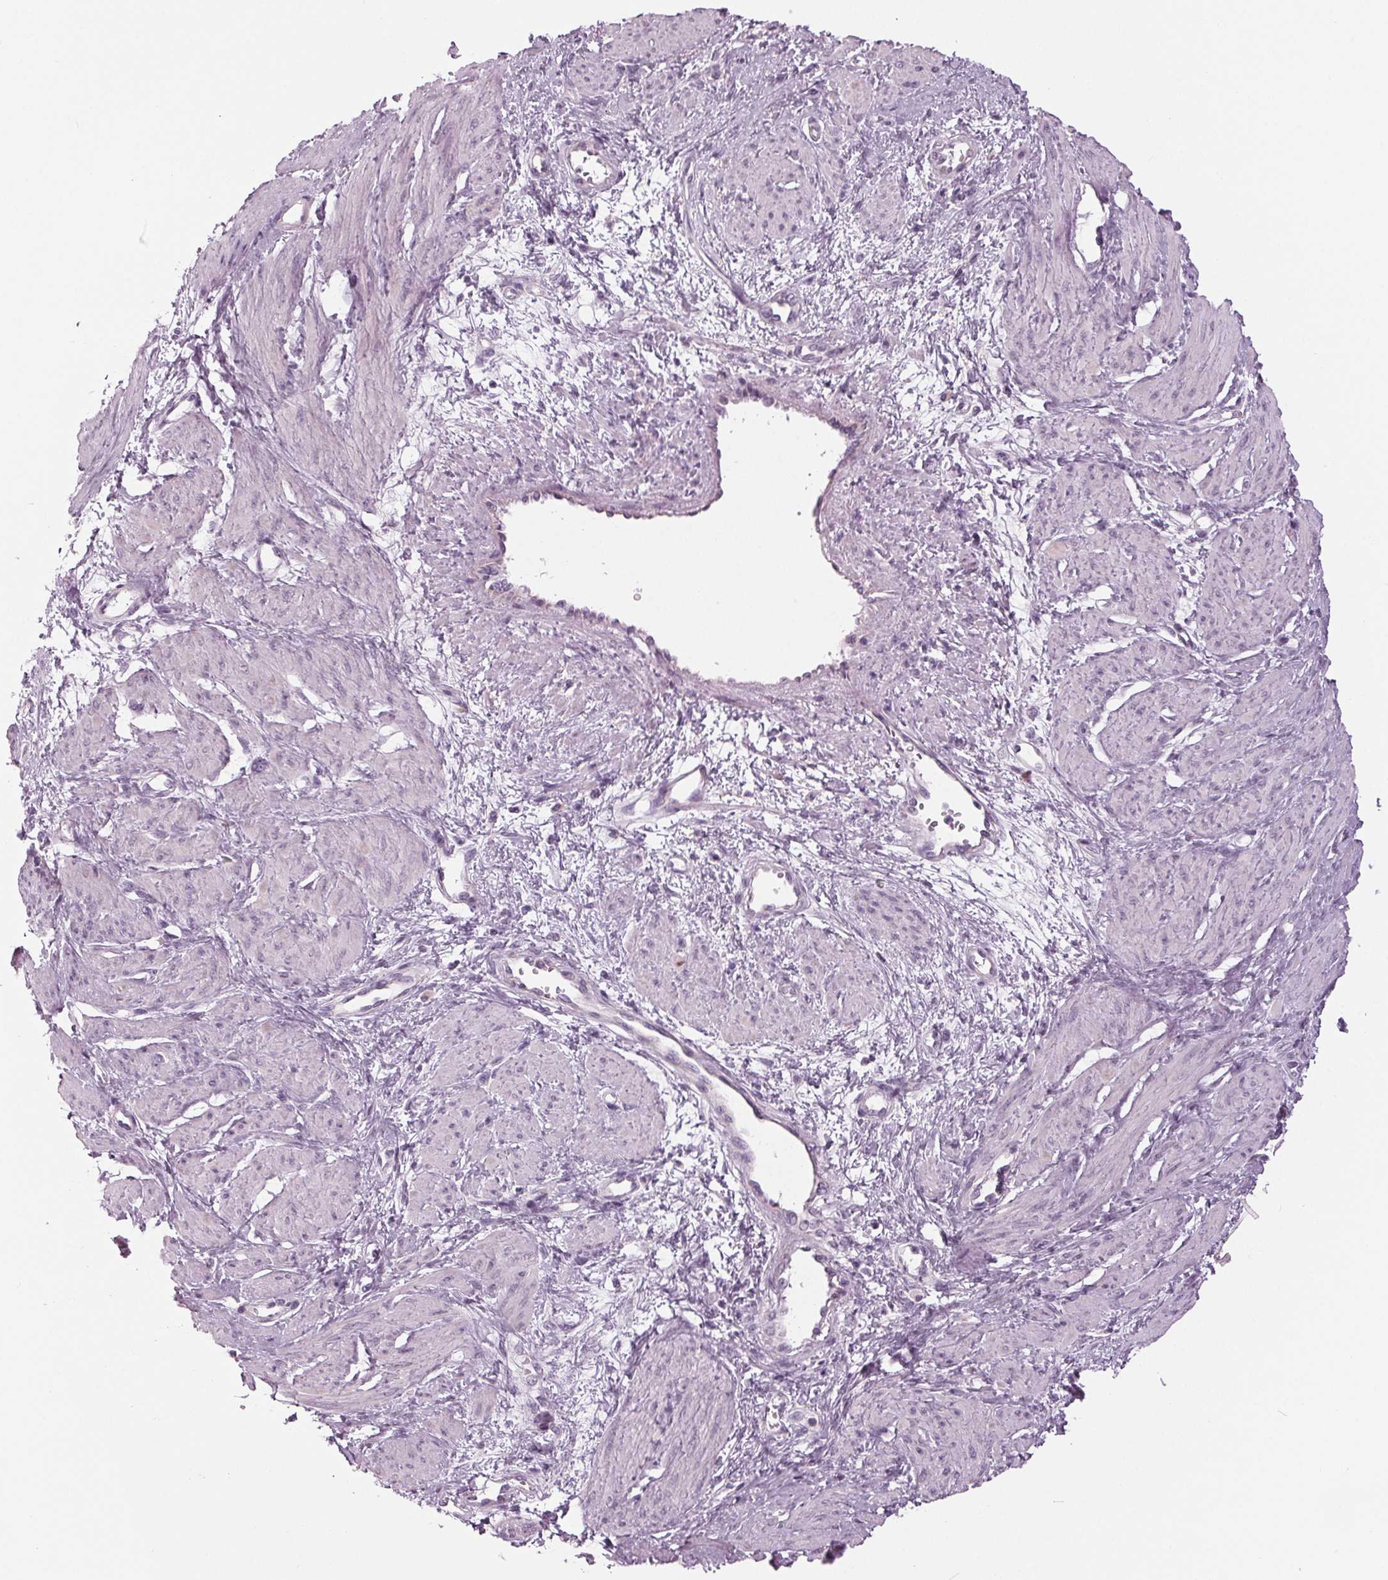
{"staining": {"intensity": "negative", "quantity": "none", "location": "none"}, "tissue": "smooth muscle", "cell_type": "Smooth muscle cells", "image_type": "normal", "snomed": [{"axis": "morphology", "description": "Normal tissue, NOS"}, {"axis": "topography", "description": "Smooth muscle"}, {"axis": "topography", "description": "Uterus"}], "caption": "Immunohistochemistry histopathology image of unremarkable human smooth muscle stained for a protein (brown), which exhibits no positivity in smooth muscle cells.", "gene": "SAMD4A", "patient": {"sex": "female", "age": 39}}